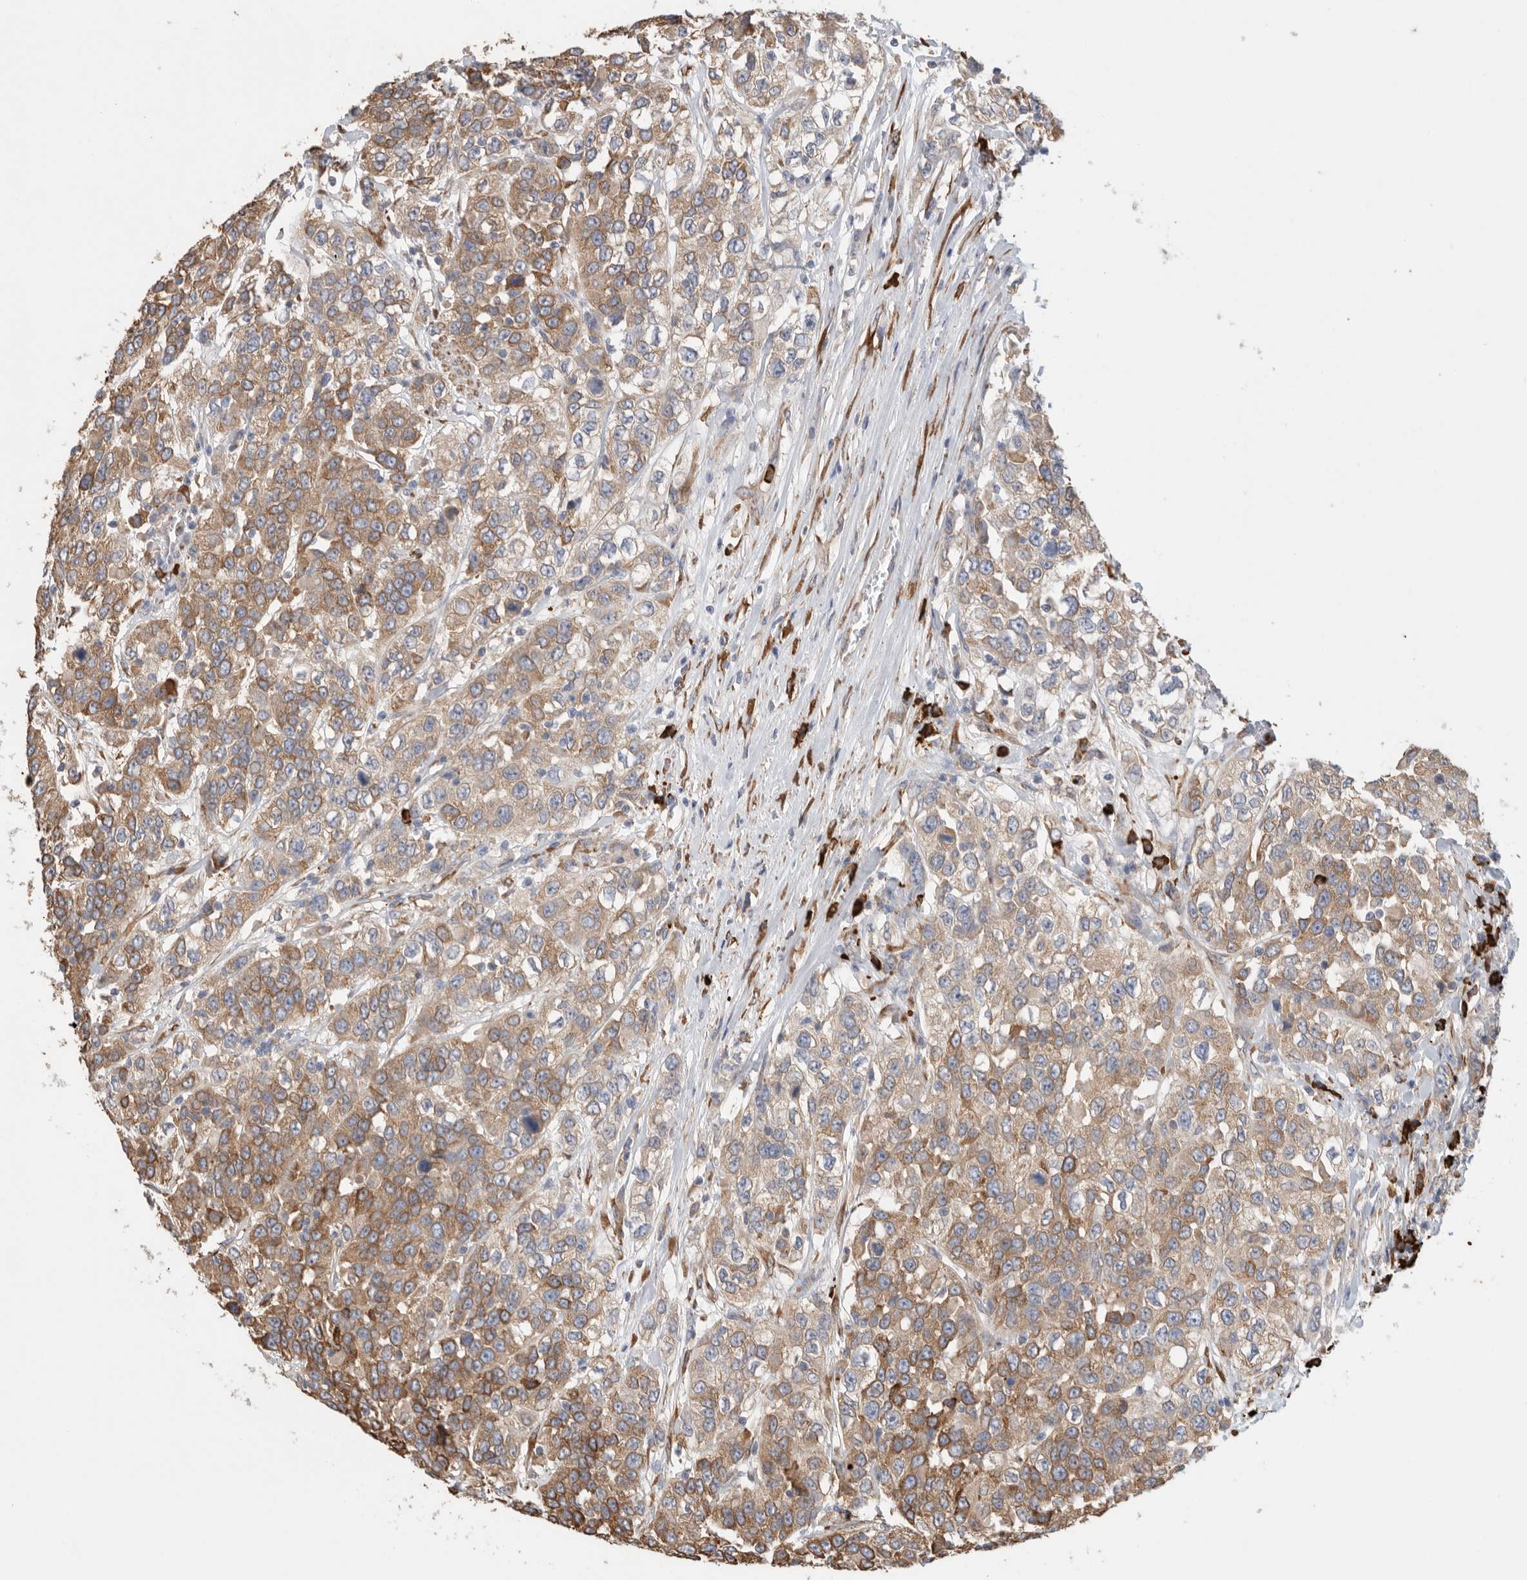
{"staining": {"intensity": "moderate", "quantity": ">75%", "location": "cytoplasmic/membranous"}, "tissue": "urothelial cancer", "cell_type": "Tumor cells", "image_type": "cancer", "snomed": [{"axis": "morphology", "description": "Urothelial carcinoma, High grade"}, {"axis": "topography", "description": "Urinary bladder"}], "caption": "Protein positivity by immunohistochemistry demonstrates moderate cytoplasmic/membranous positivity in approximately >75% of tumor cells in urothelial cancer. (DAB IHC, brown staining for protein, blue staining for nuclei).", "gene": "BLOC1S5", "patient": {"sex": "female", "age": 80}}